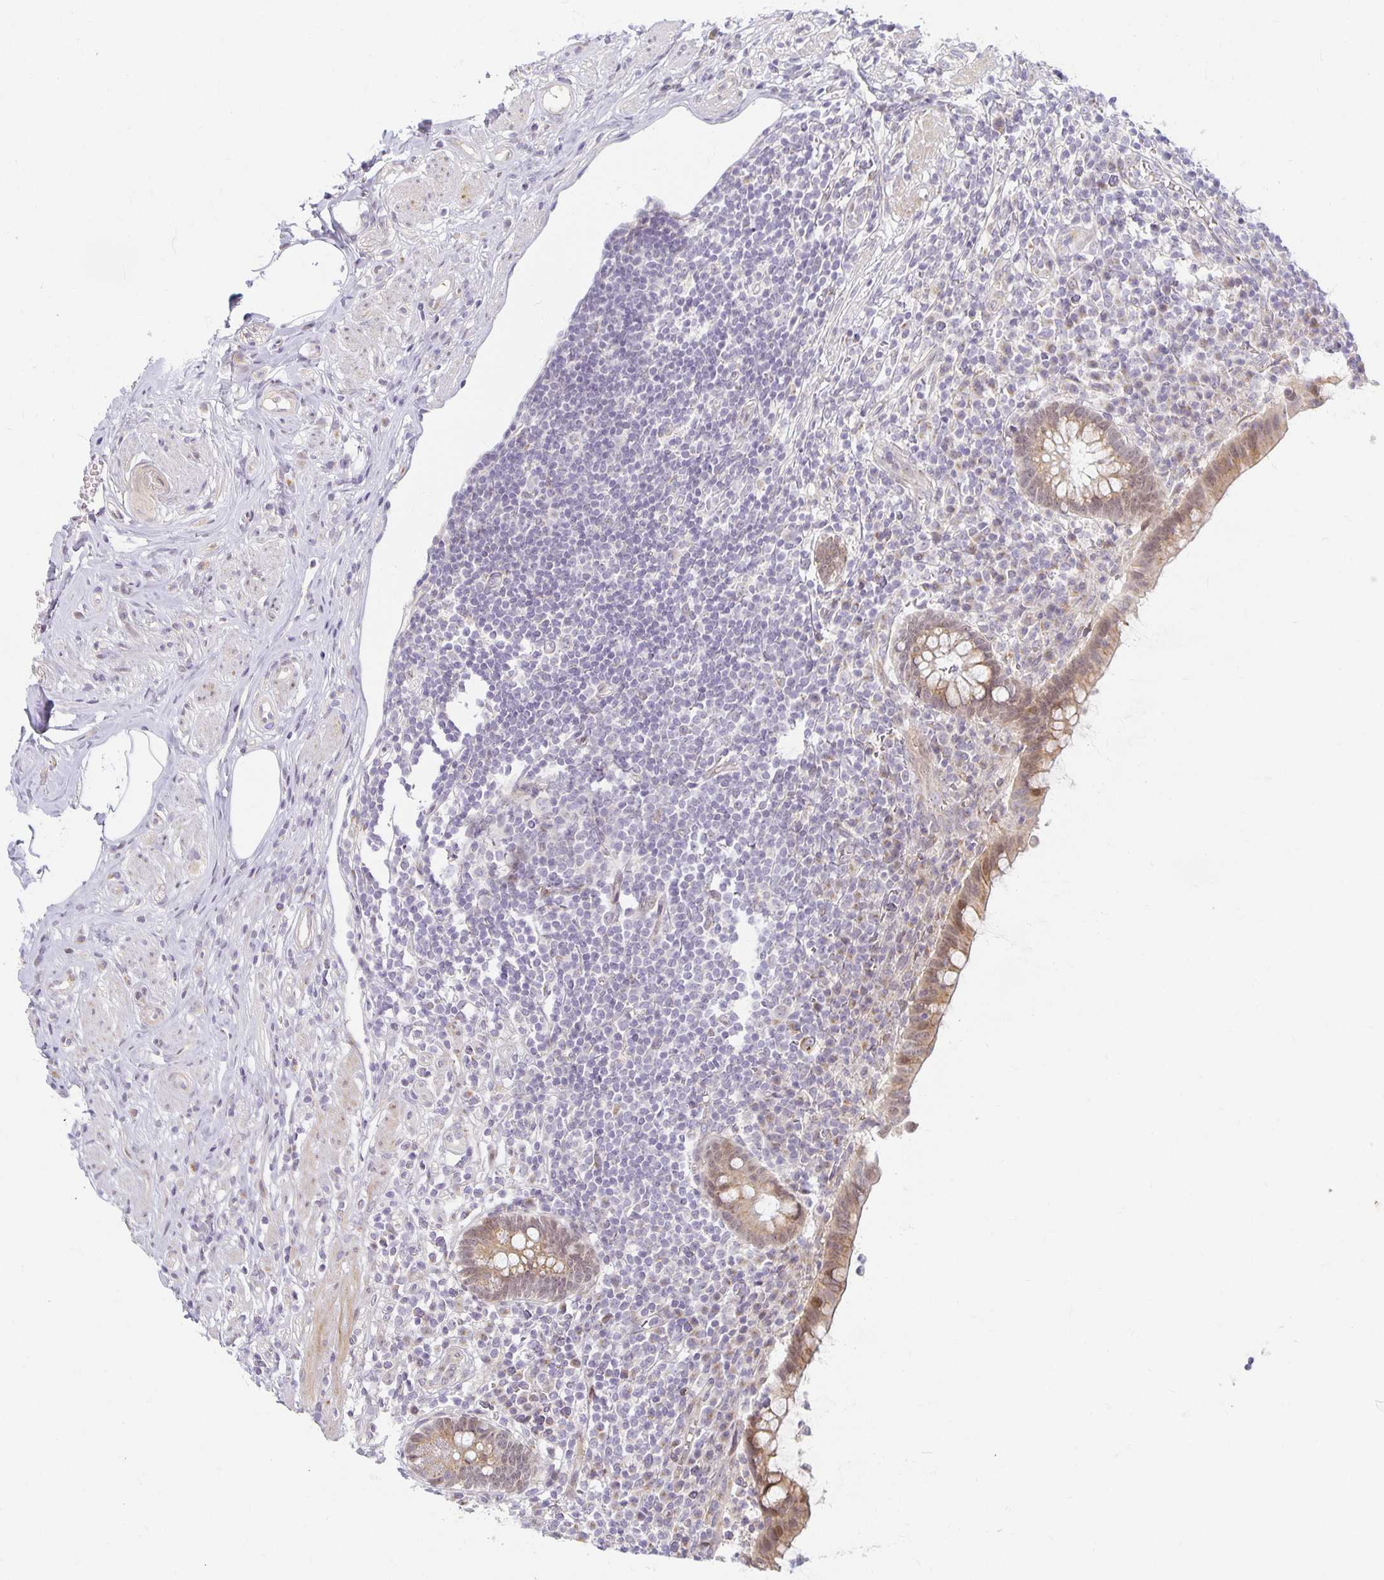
{"staining": {"intensity": "moderate", "quantity": "25%-75%", "location": "cytoplasmic/membranous"}, "tissue": "appendix", "cell_type": "Glandular cells", "image_type": "normal", "snomed": [{"axis": "morphology", "description": "Normal tissue, NOS"}, {"axis": "topography", "description": "Appendix"}], "caption": "Appendix stained for a protein (brown) exhibits moderate cytoplasmic/membranous positive staining in about 25%-75% of glandular cells.", "gene": "EHF", "patient": {"sex": "female", "age": 56}}